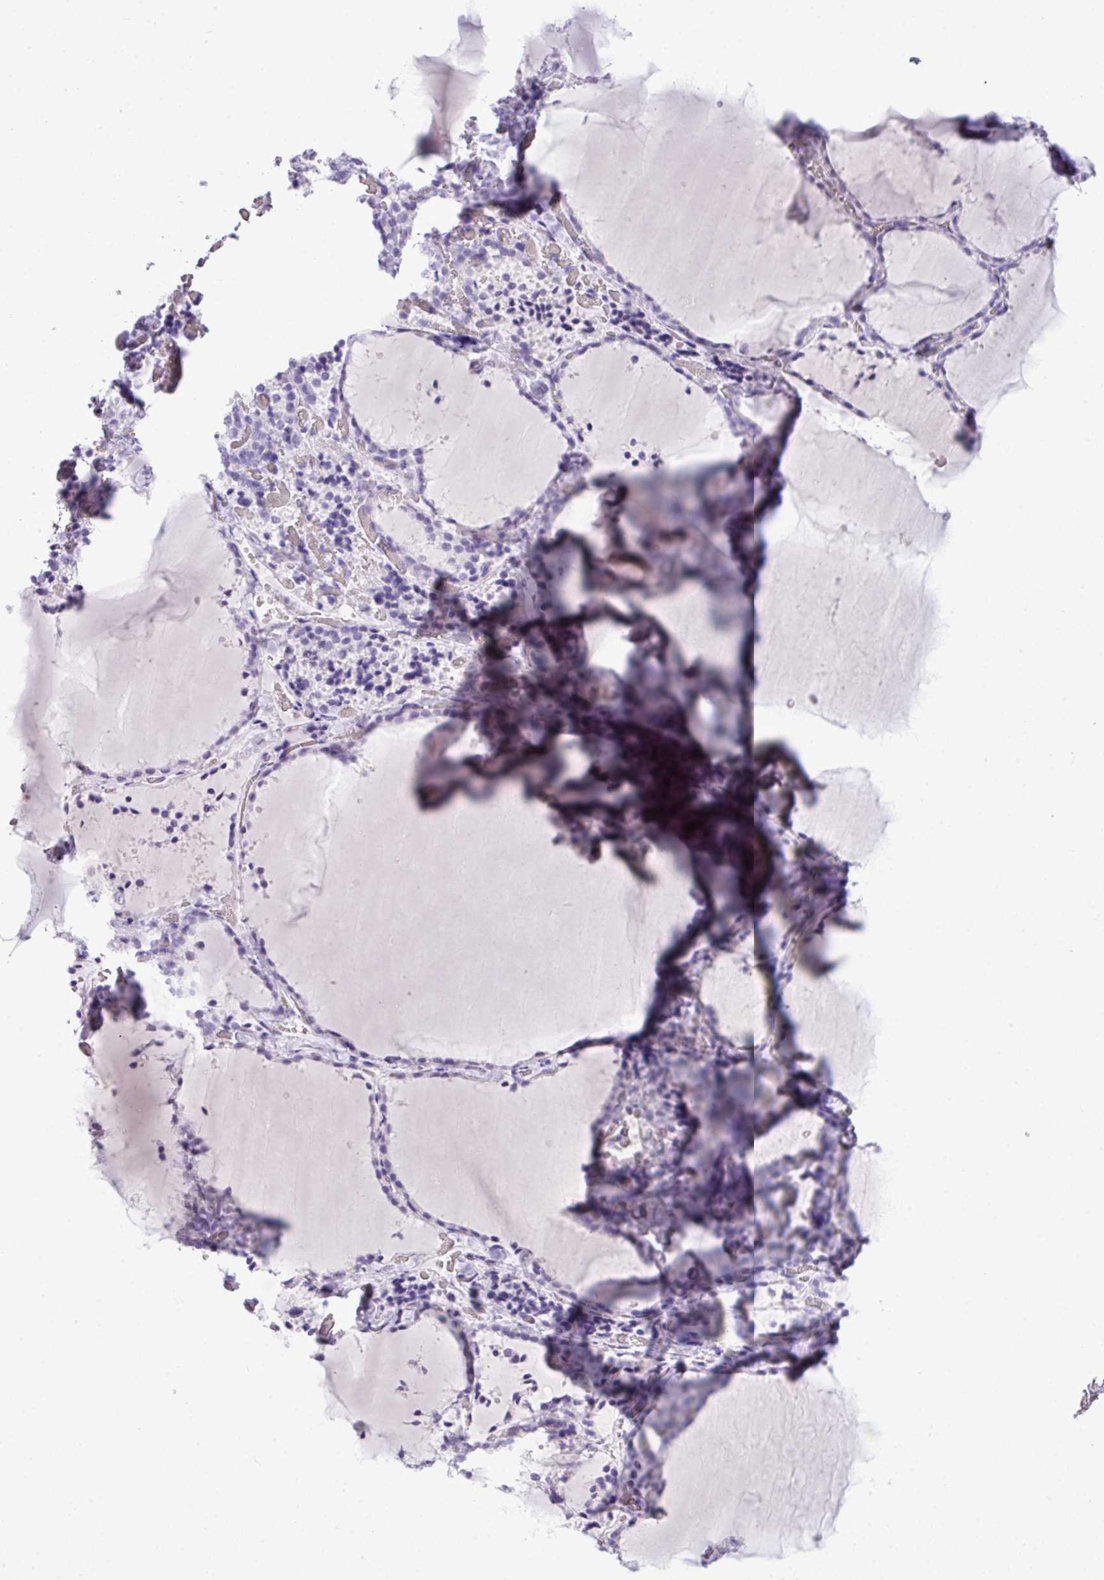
{"staining": {"intensity": "negative", "quantity": "none", "location": "none"}, "tissue": "thyroid gland", "cell_type": "Glandular cells", "image_type": "normal", "snomed": [{"axis": "morphology", "description": "Normal tissue, NOS"}, {"axis": "topography", "description": "Thyroid gland"}], "caption": "Immunohistochemistry (IHC) micrograph of benign thyroid gland: thyroid gland stained with DAB (3,3'-diaminobenzidine) shows no significant protein positivity in glandular cells. (Immunohistochemistry, brightfield microscopy, high magnification).", "gene": "RBMXL2", "patient": {"sex": "female", "age": 22}}